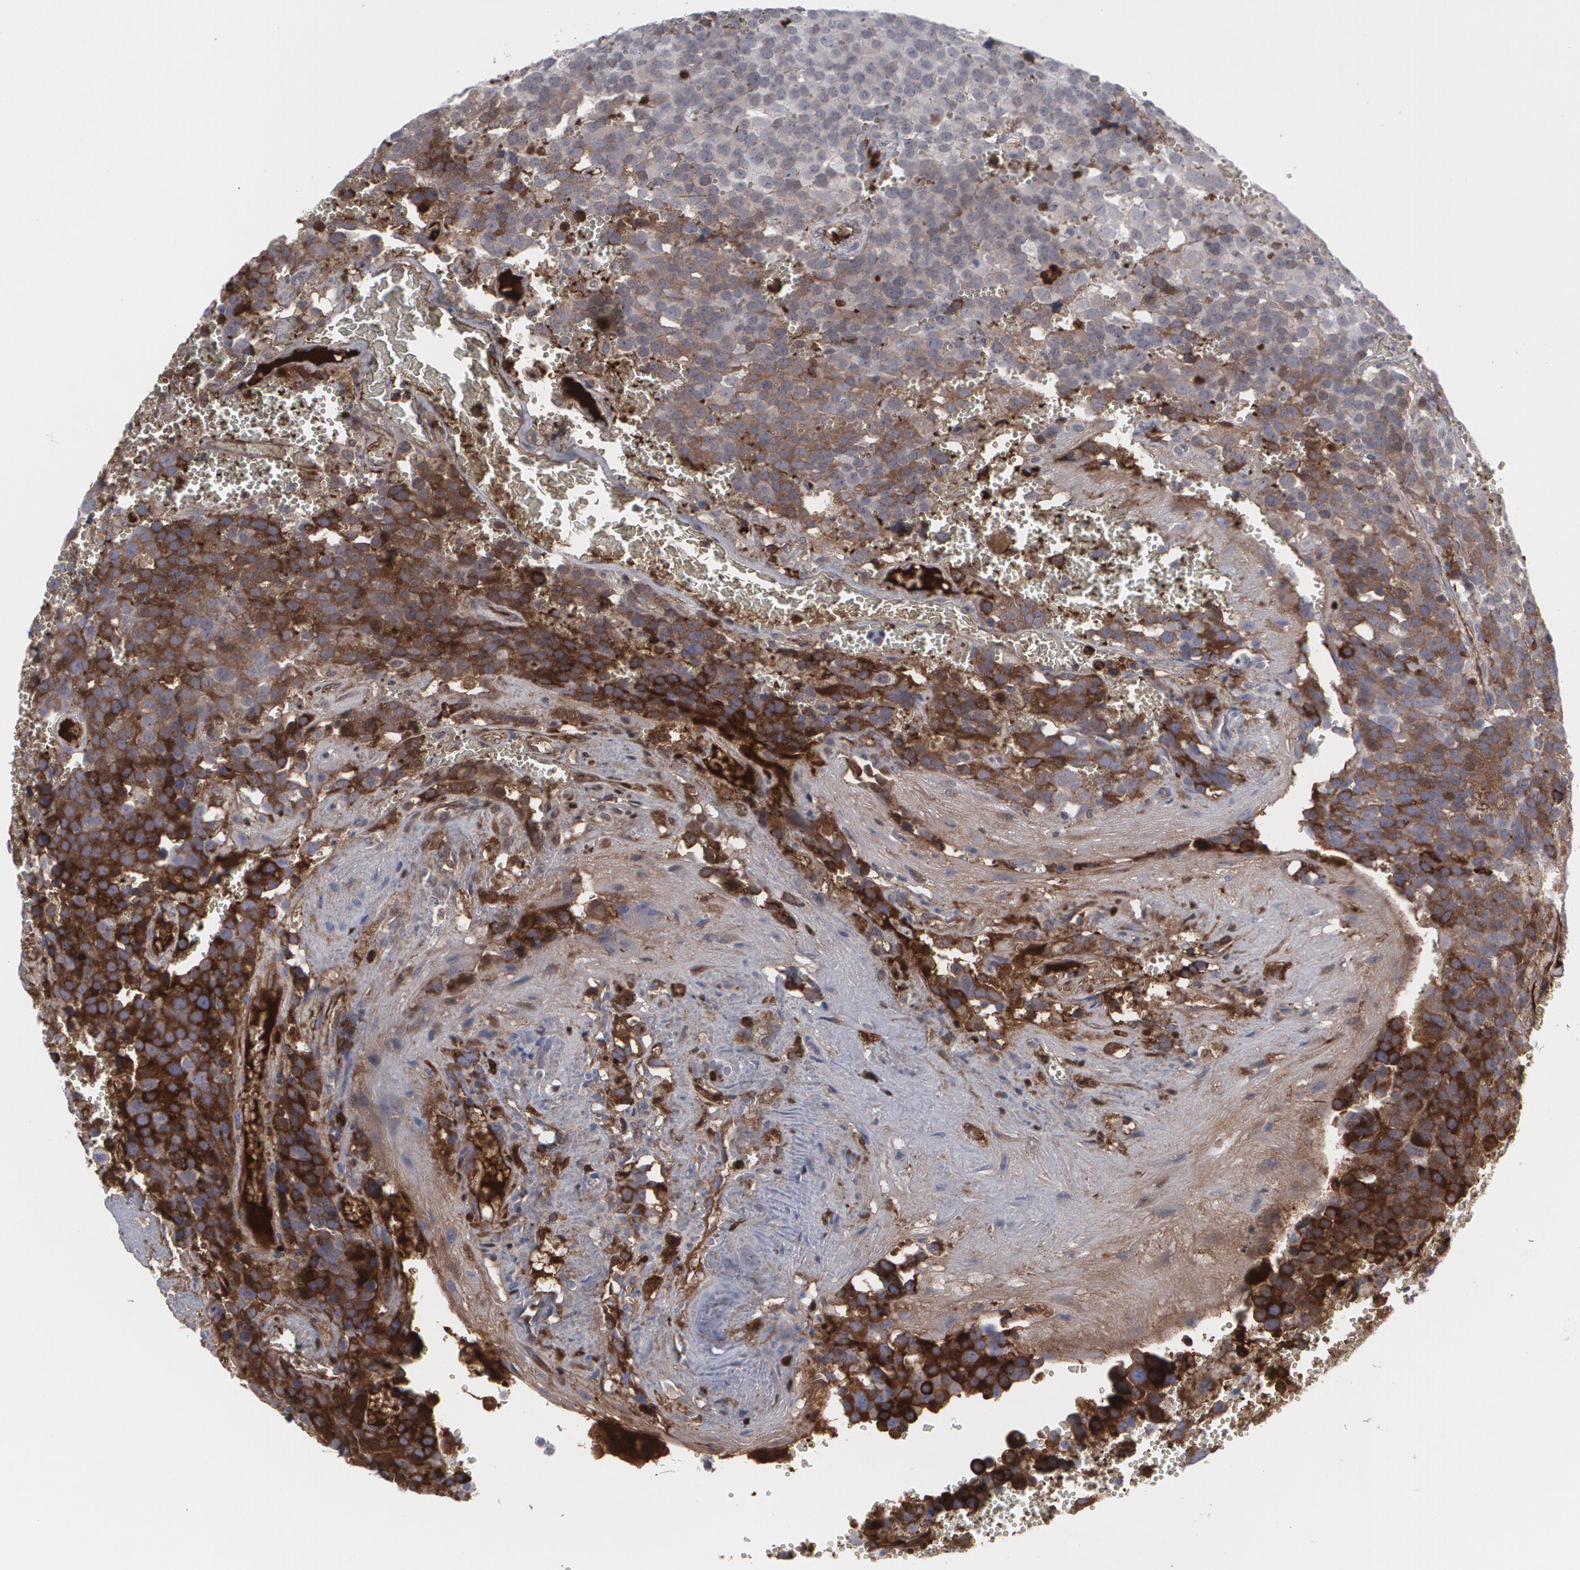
{"staining": {"intensity": "moderate", "quantity": "25%-75%", "location": "cytoplasmic/membranous"}, "tissue": "testis cancer", "cell_type": "Tumor cells", "image_type": "cancer", "snomed": [{"axis": "morphology", "description": "Seminoma, NOS"}, {"axis": "topography", "description": "Testis"}], "caption": "The image demonstrates a brown stain indicating the presence of a protein in the cytoplasmic/membranous of tumor cells in testis seminoma.", "gene": "LRG1", "patient": {"sex": "male", "age": 71}}